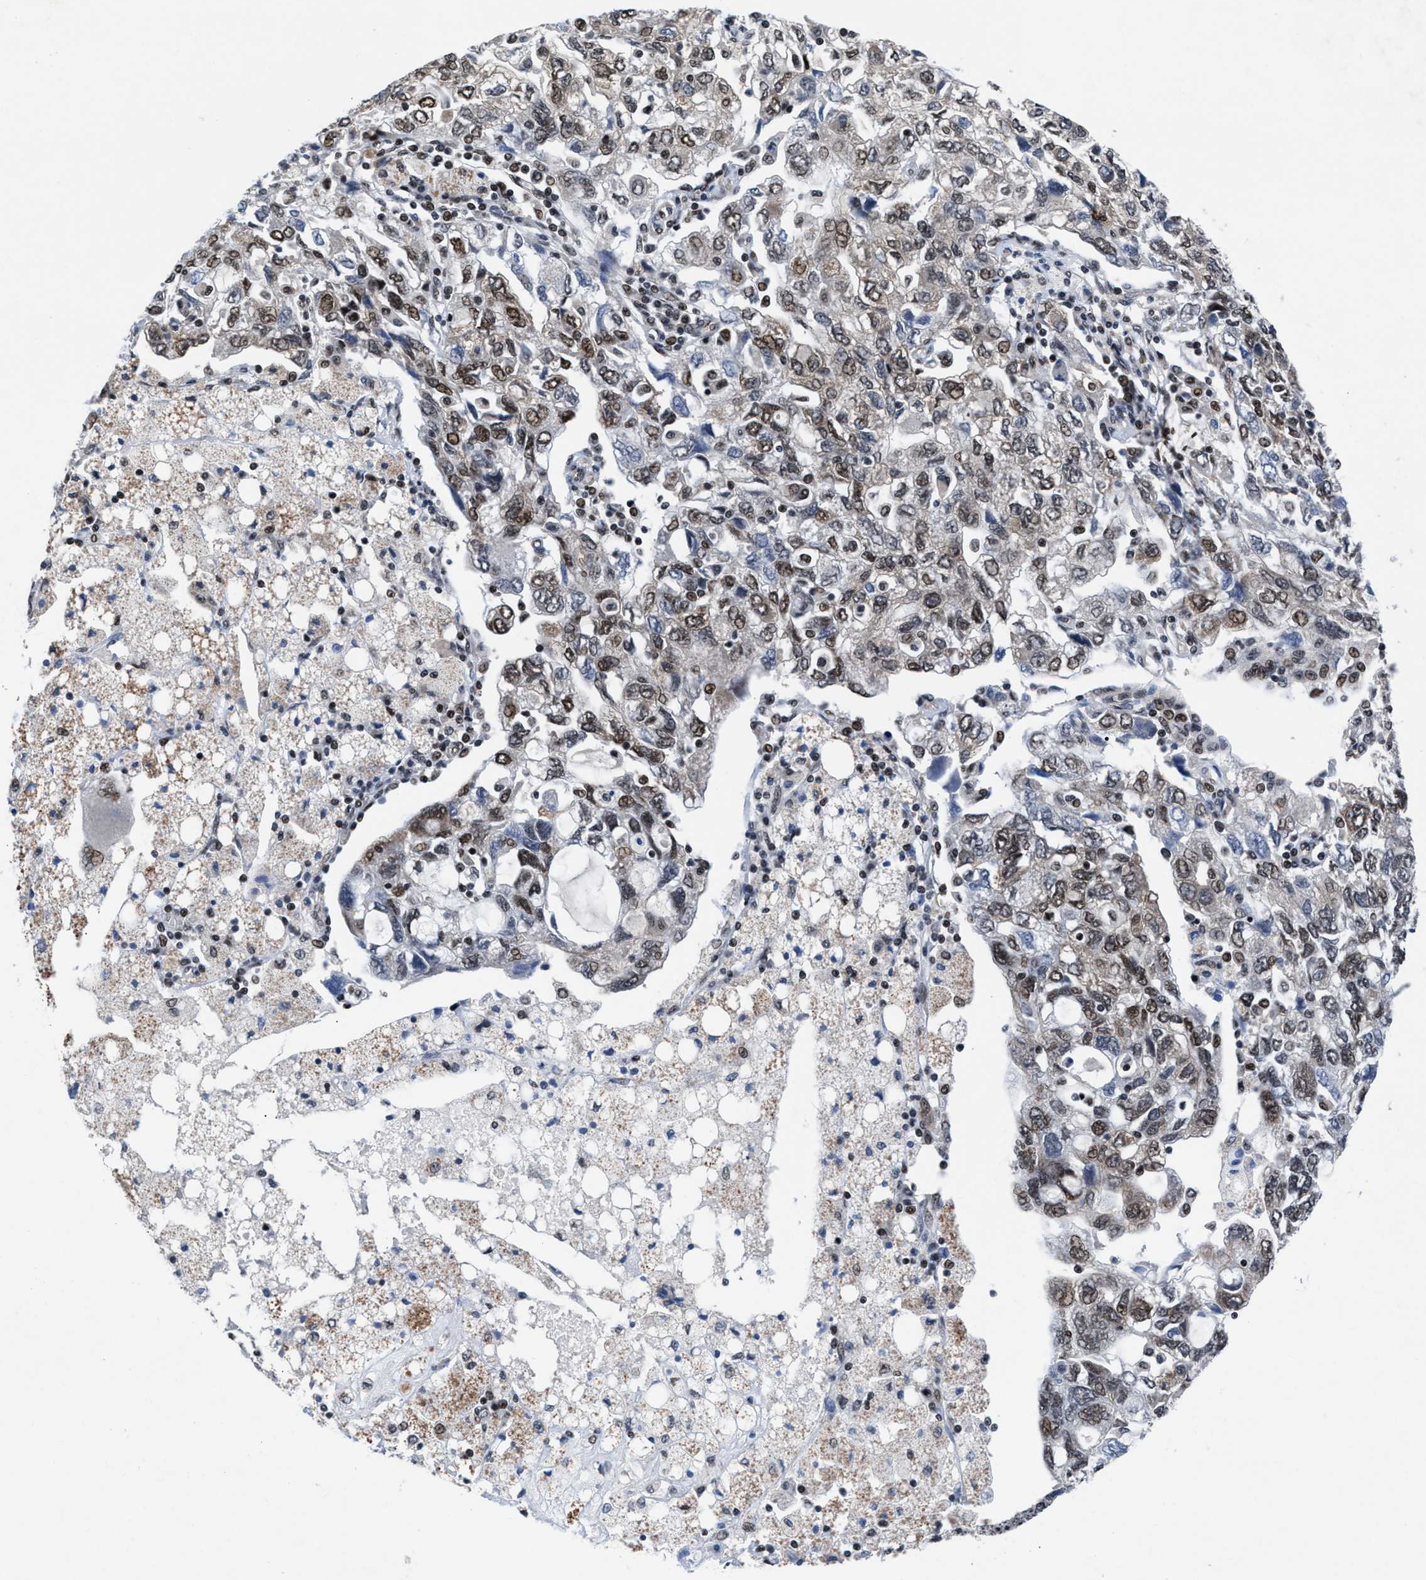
{"staining": {"intensity": "moderate", "quantity": ">75%", "location": "nuclear"}, "tissue": "ovarian cancer", "cell_type": "Tumor cells", "image_type": "cancer", "snomed": [{"axis": "morphology", "description": "Carcinoma, NOS"}, {"axis": "morphology", "description": "Cystadenocarcinoma, serous, NOS"}, {"axis": "topography", "description": "Ovary"}], "caption": "This image demonstrates immunohistochemistry staining of ovarian cancer, with medium moderate nuclear positivity in about >75% of tumor cells.", "gene": "WDR81", "patient": {"sex": "female", "age": 69}}